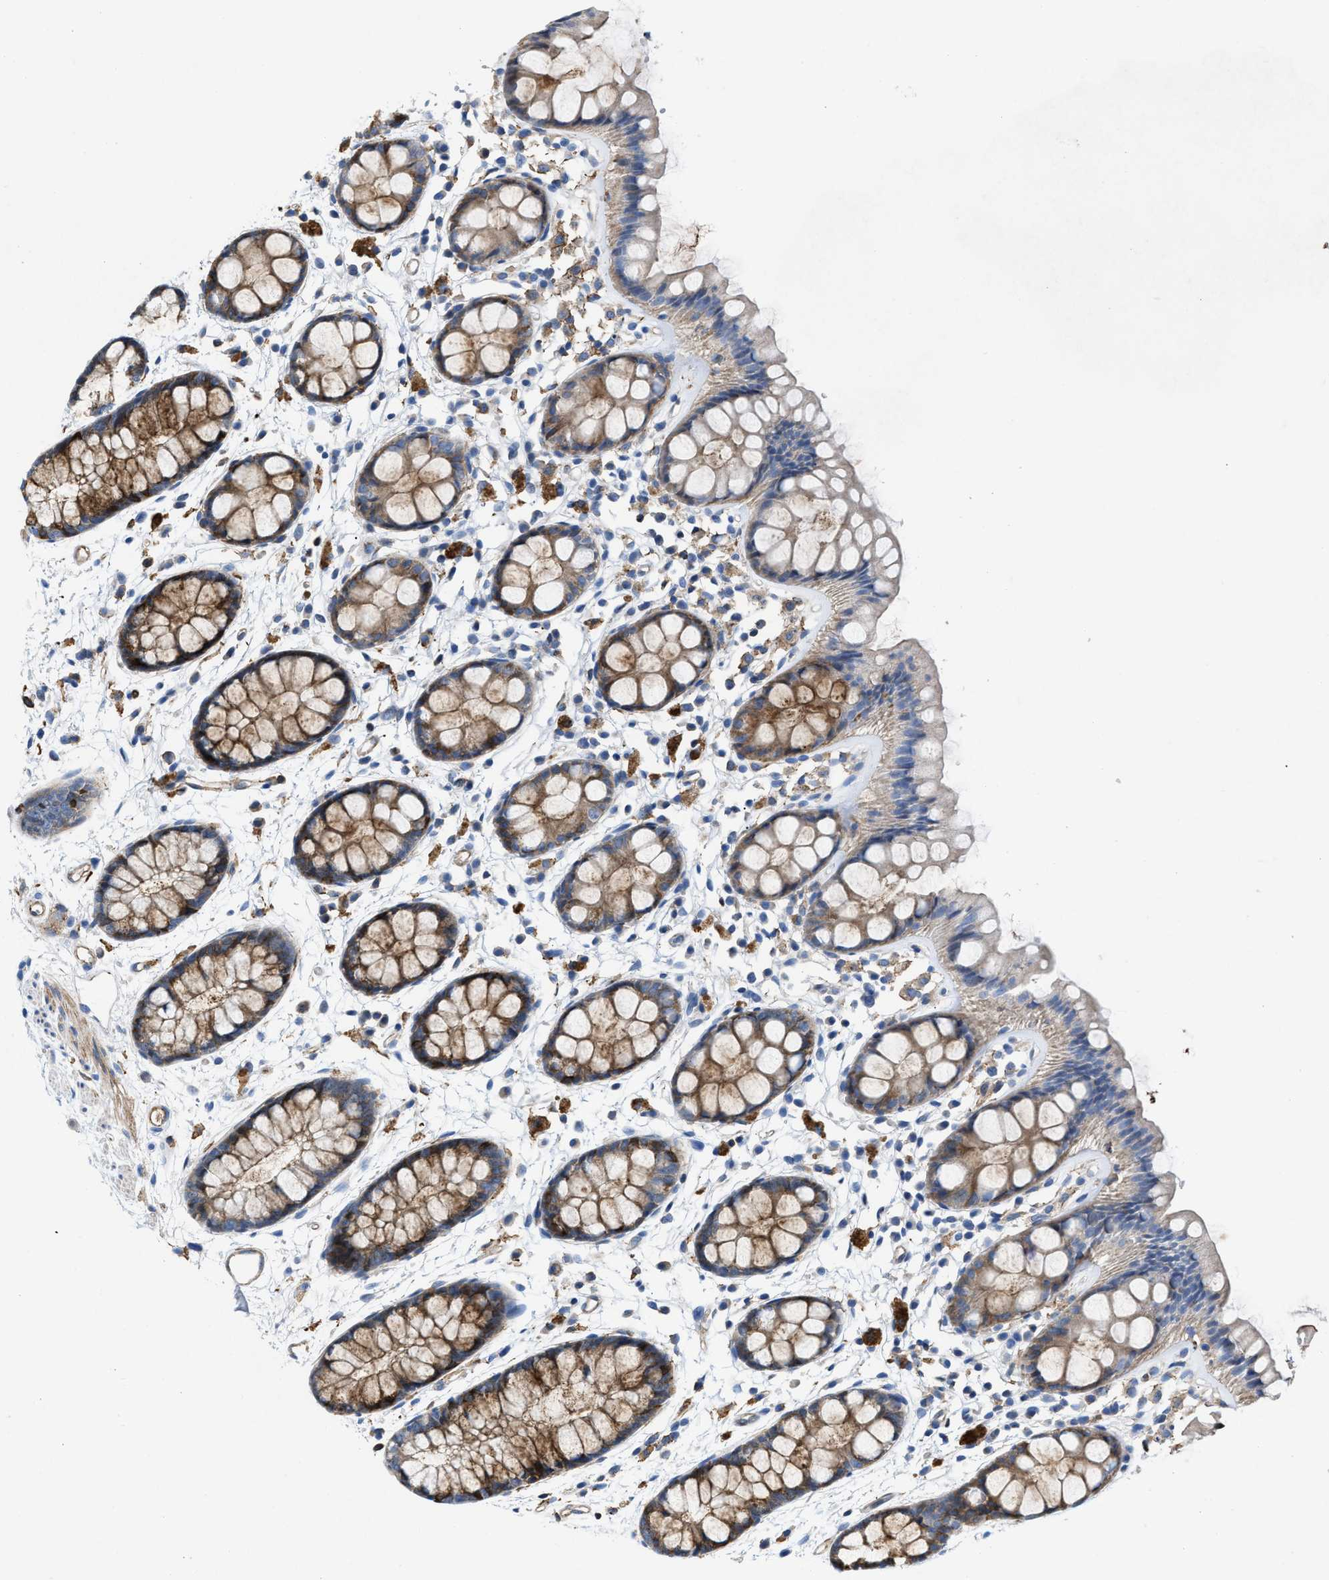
{"staining": {"intensity": "moderate", "quantity": ">75%", "location": "cytoplasmic/membranous"}, "tissue": "rectum", "cell_type": "Glandular cells", "image_type": "normal", "snomed": [{"axis": "morphology", "description": "Normal tissue, NOS"}, {"axis": "topography", "description": "Rectum"}], "caption": "Protein expression analysis of normal human rectum reveals moderate cytoplasmic/membranous expression in approximately >75% of glandular cells.", "gene": "ATP6V0D1", "patient": {"sex": "female", "age": 66}}